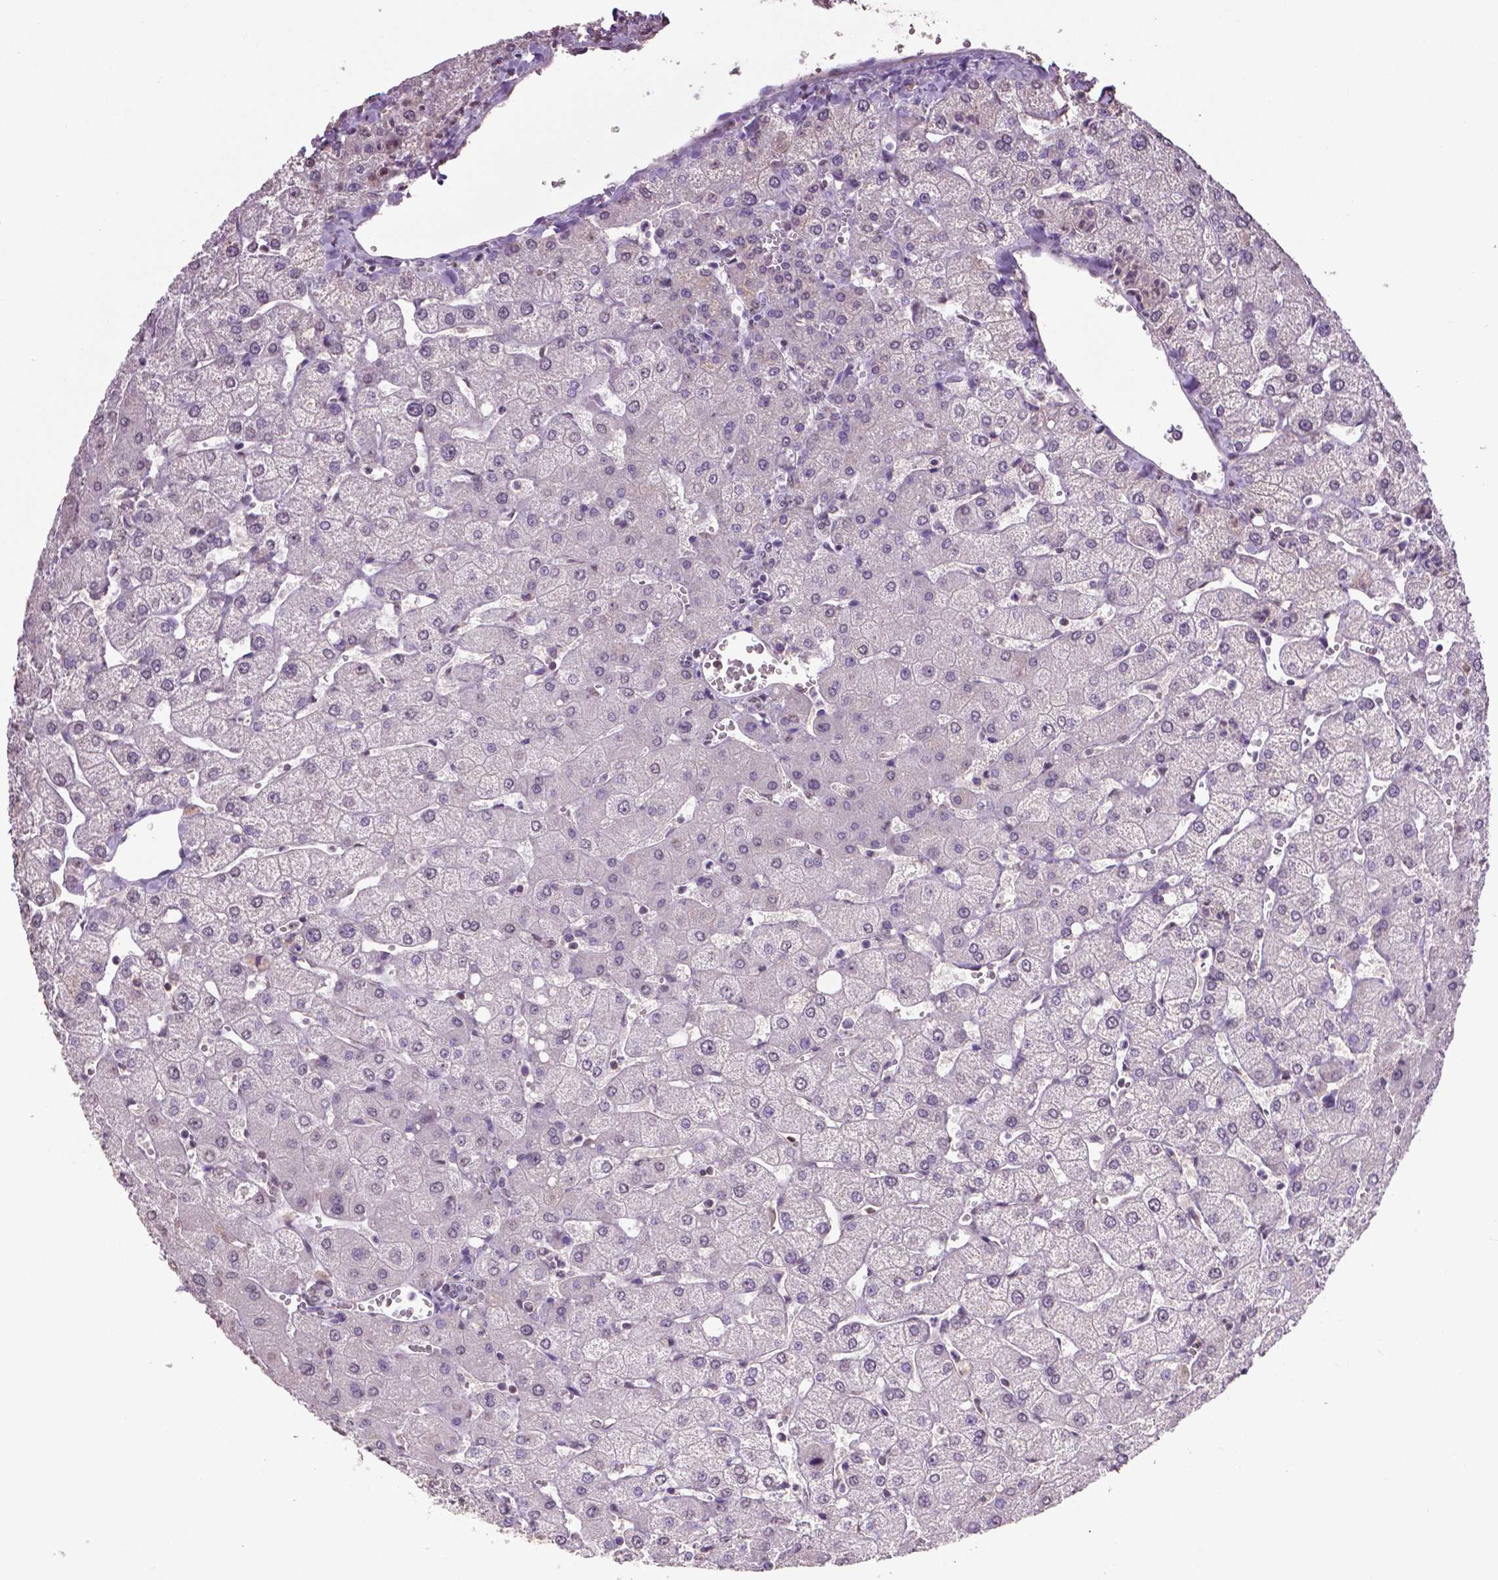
{"staining": {"intensity": "negative", "quantity": "none", "location": "none"}, "tissue": "liver", "cell_type": "Cholangiocytes", "image_type": "normal", "snomed": [{"axis": "morphology", "description": "Normal tissue, NOS"}, {"axis": "topography", "description": "Liver"}], "caption": "The histopathology image exhibits no staining of cholangiocytes in unremarkable liver.", "gene": "RUNX3", "patient": {"sex": "female", "age": 54}}